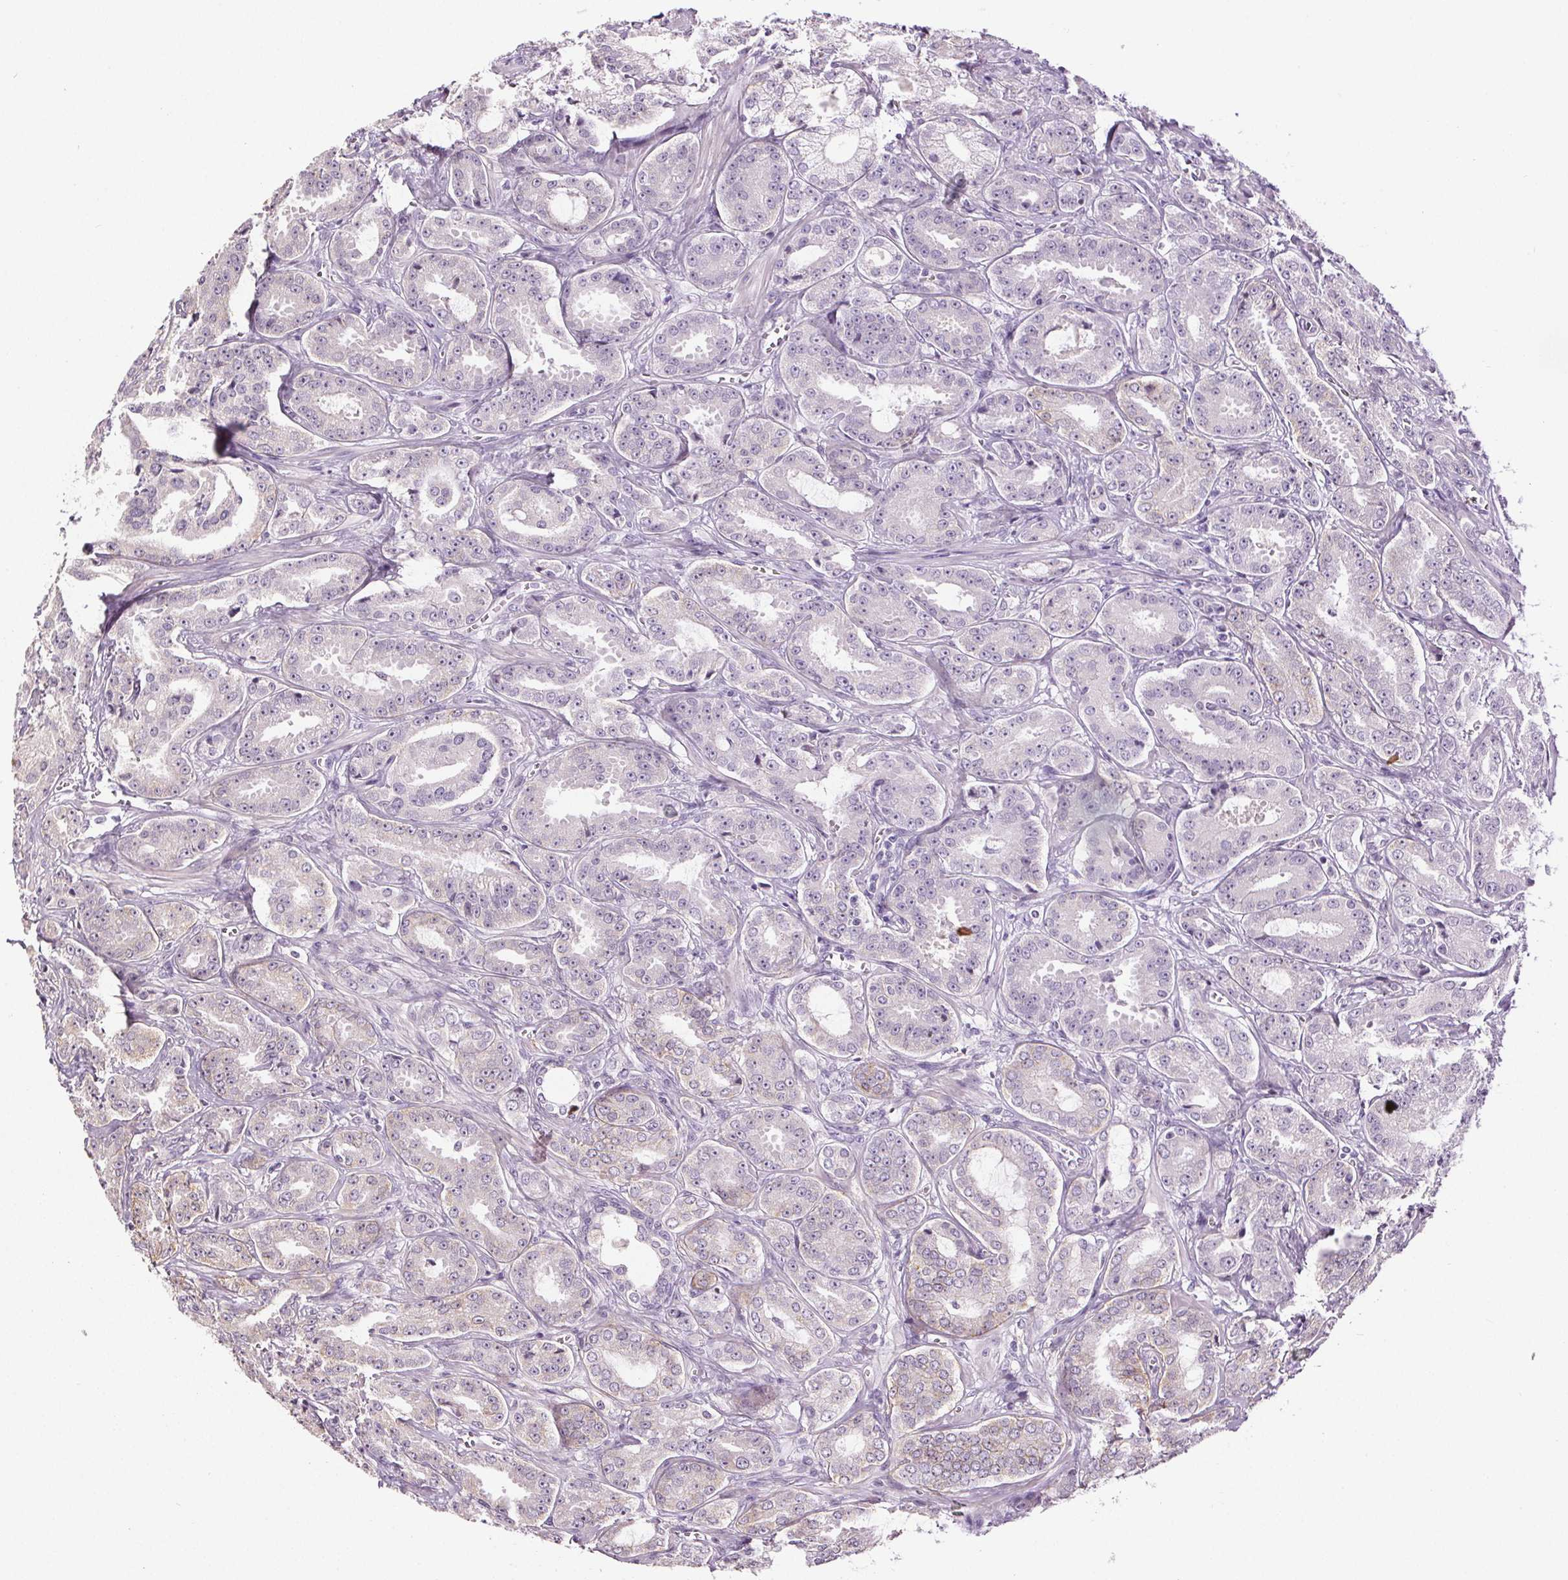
{"staining": {"intensity": "negative", "quantity": "none", "location": "none"}, "tissue": "prostate cancer", "cell_type": "Tumor cells", "image_type": "cancer", "snomed": [{"axis": "morphology", "description": "Adenocarcinoma, High grade"}, {"axis": "topography", "description": "Prostate"}], "caption": "Protein analysis of adenocarcinoma (high-grade) (prostate) shows no significant staining in tumor cells.", "gene": "EPHB3", "patient": {"sex": "male", "age": 64}}